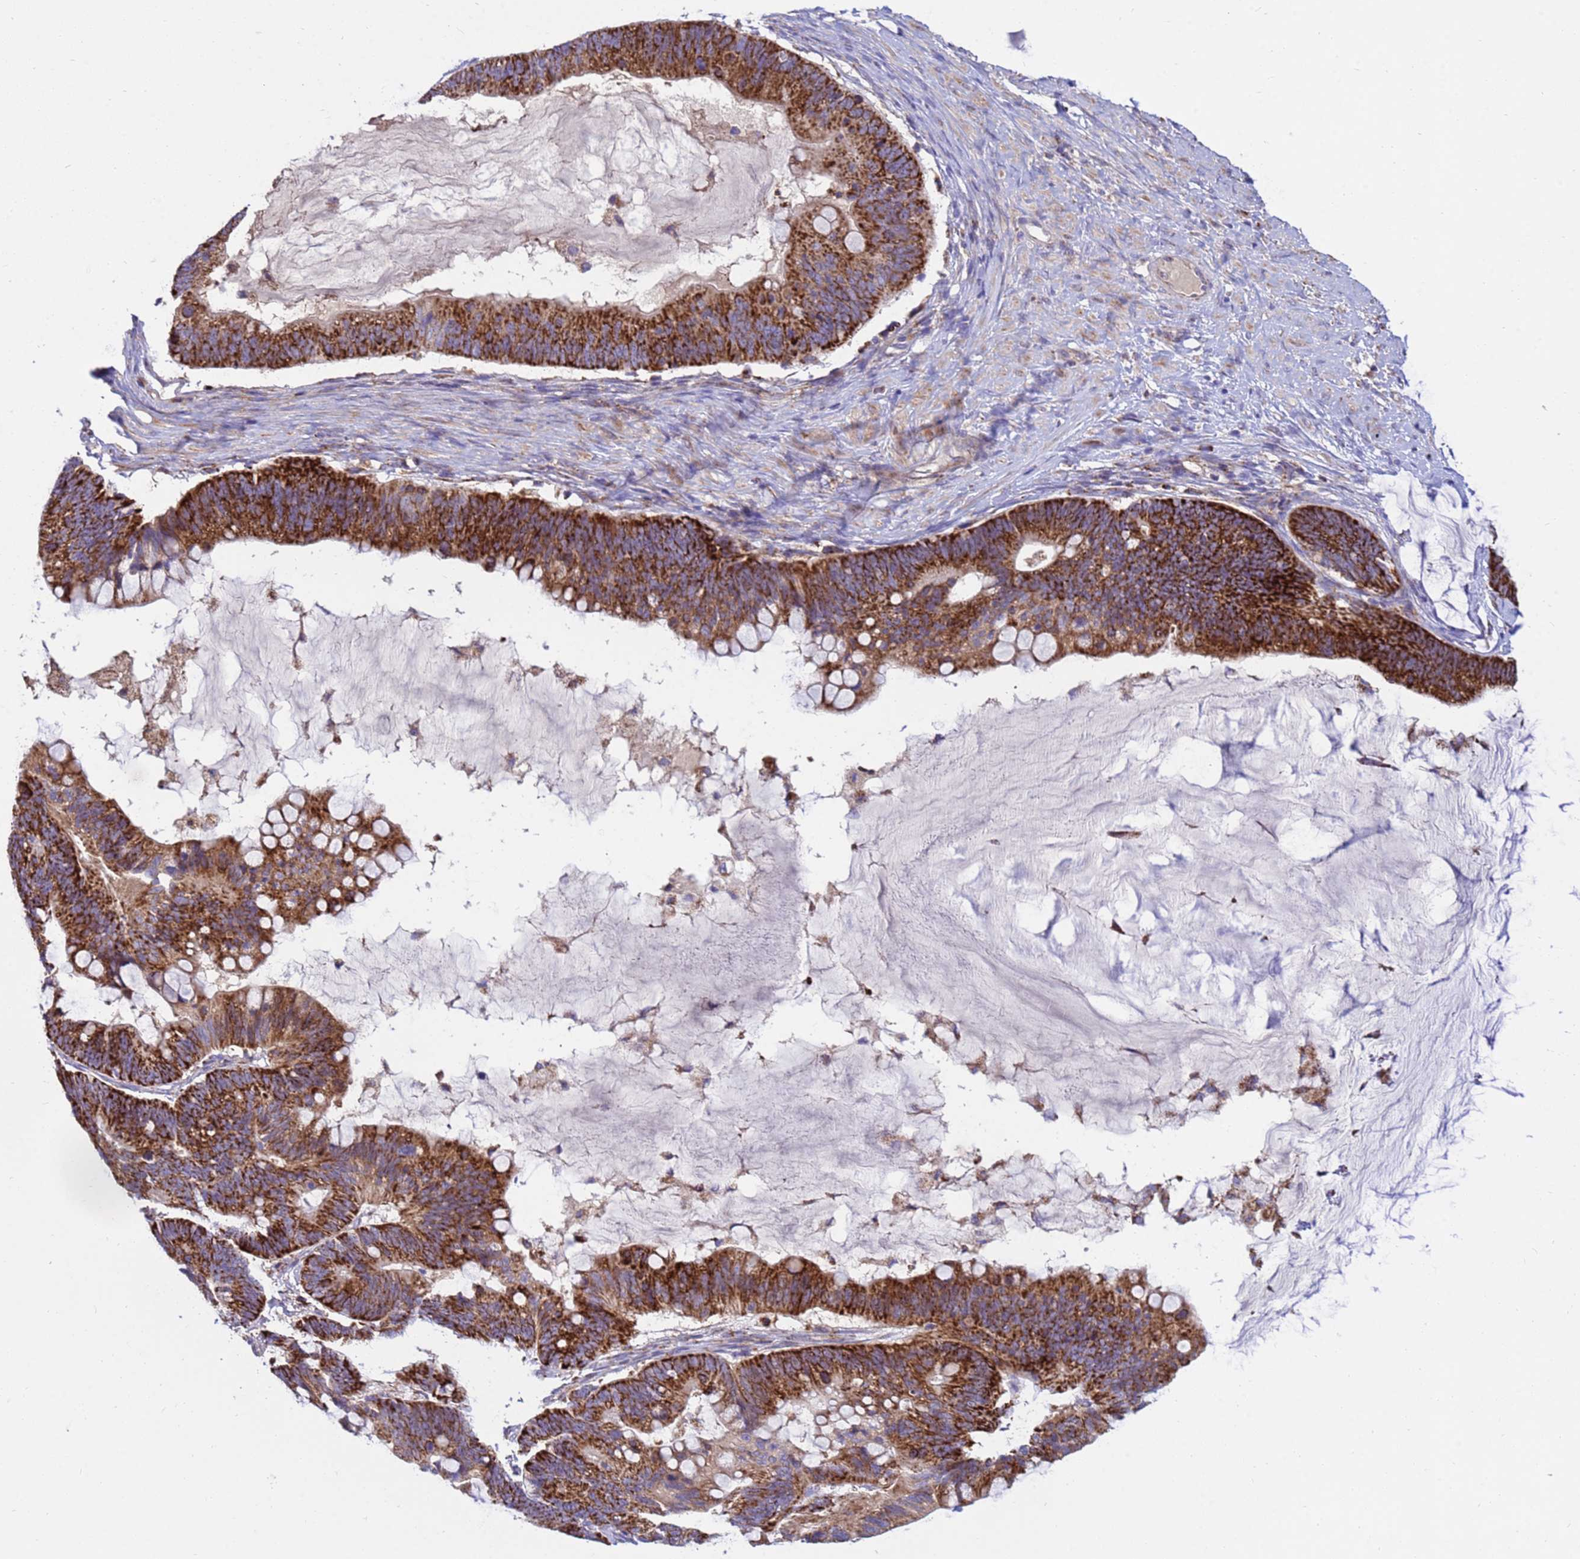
{"staining": {"intensity": "strong", "quantity": ">75%", "location": "cytoplasmic/membranous"}, "tissue": "ovarian cancer", "cell_type": "Tumor cells", "image_type": "cancer", "snomed": [{"axis": "morphology", "description": "Cystadenocarcinoma, mucinous, NOS"}, {"axis": "topography", "description": "Ovary"}], "caption": "DAB (3,3'-diaminobenzidine) immunohistochemical staining of human ovarian cancer (mucinous cystadenocarcinoma) displays strong cytoplasmic/membranous protein positivity in about >75% of tumor cells. The staining was performed using DAB (3,3'-diaminobenzidine) to visualize the protein expression in brown, while the nuclei were stained in blue with hematoxylin (Magnification: 20x).", "gene": "TUBGCP3", "patient": {"sex": "female", "age": 61}}